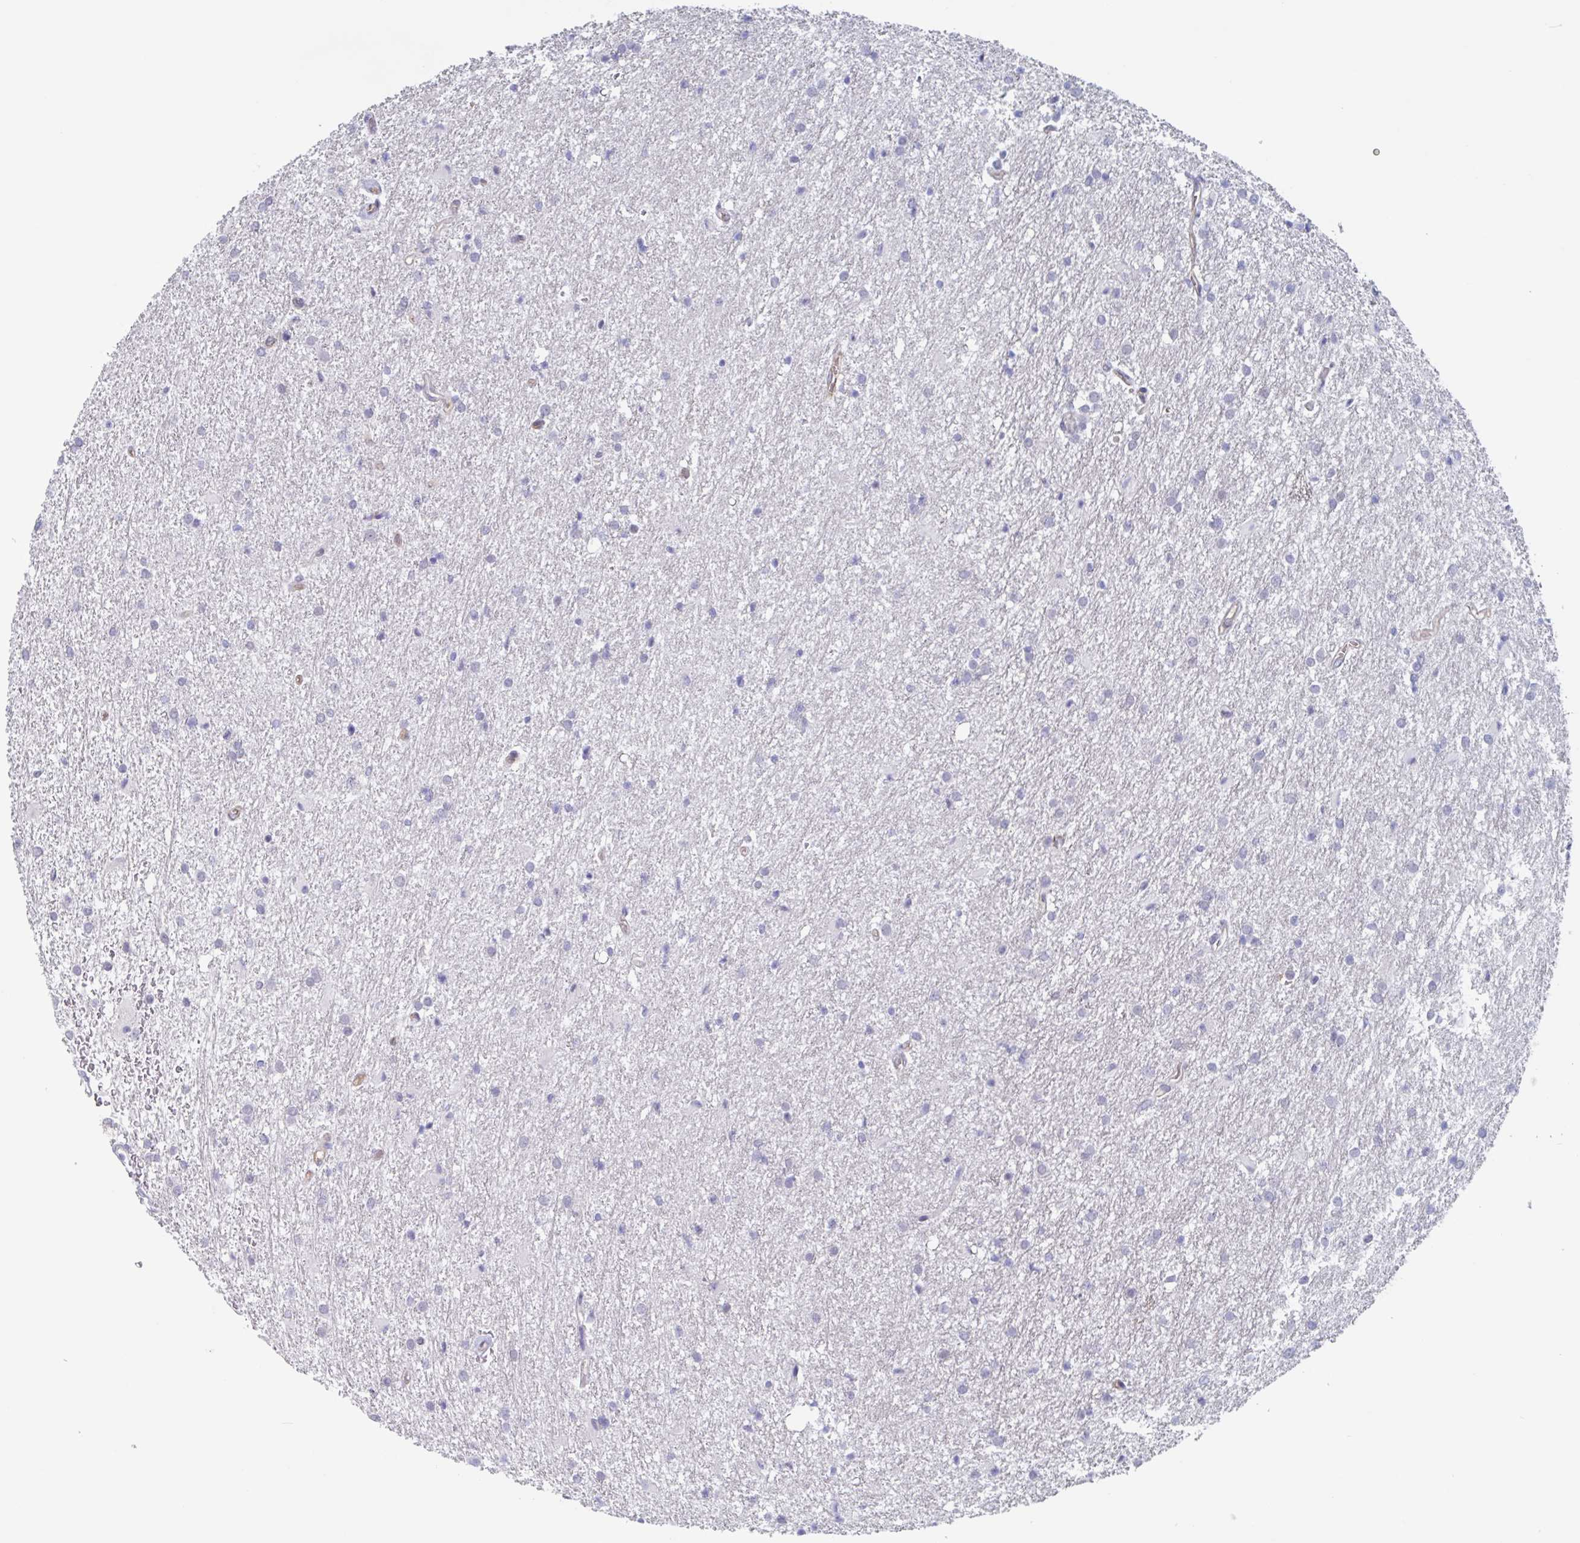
{"staining": {"intensity": "negative", "quantity": "none", "location": "none"}, "tissue": "glioma", "cell_type": "Tumor cells", "image_type": "cancer", "snomed": [{"axis": "morphology", "description": "Glioma, malignant, High grade"}, {"axis": "topography", "description": "Brain"}], "caption": "IHC of malignant high-grade glioma reveals no staining in tumor cells.", "gene": "KDM4D", "patient": {"sex": "female", "age": 50}}